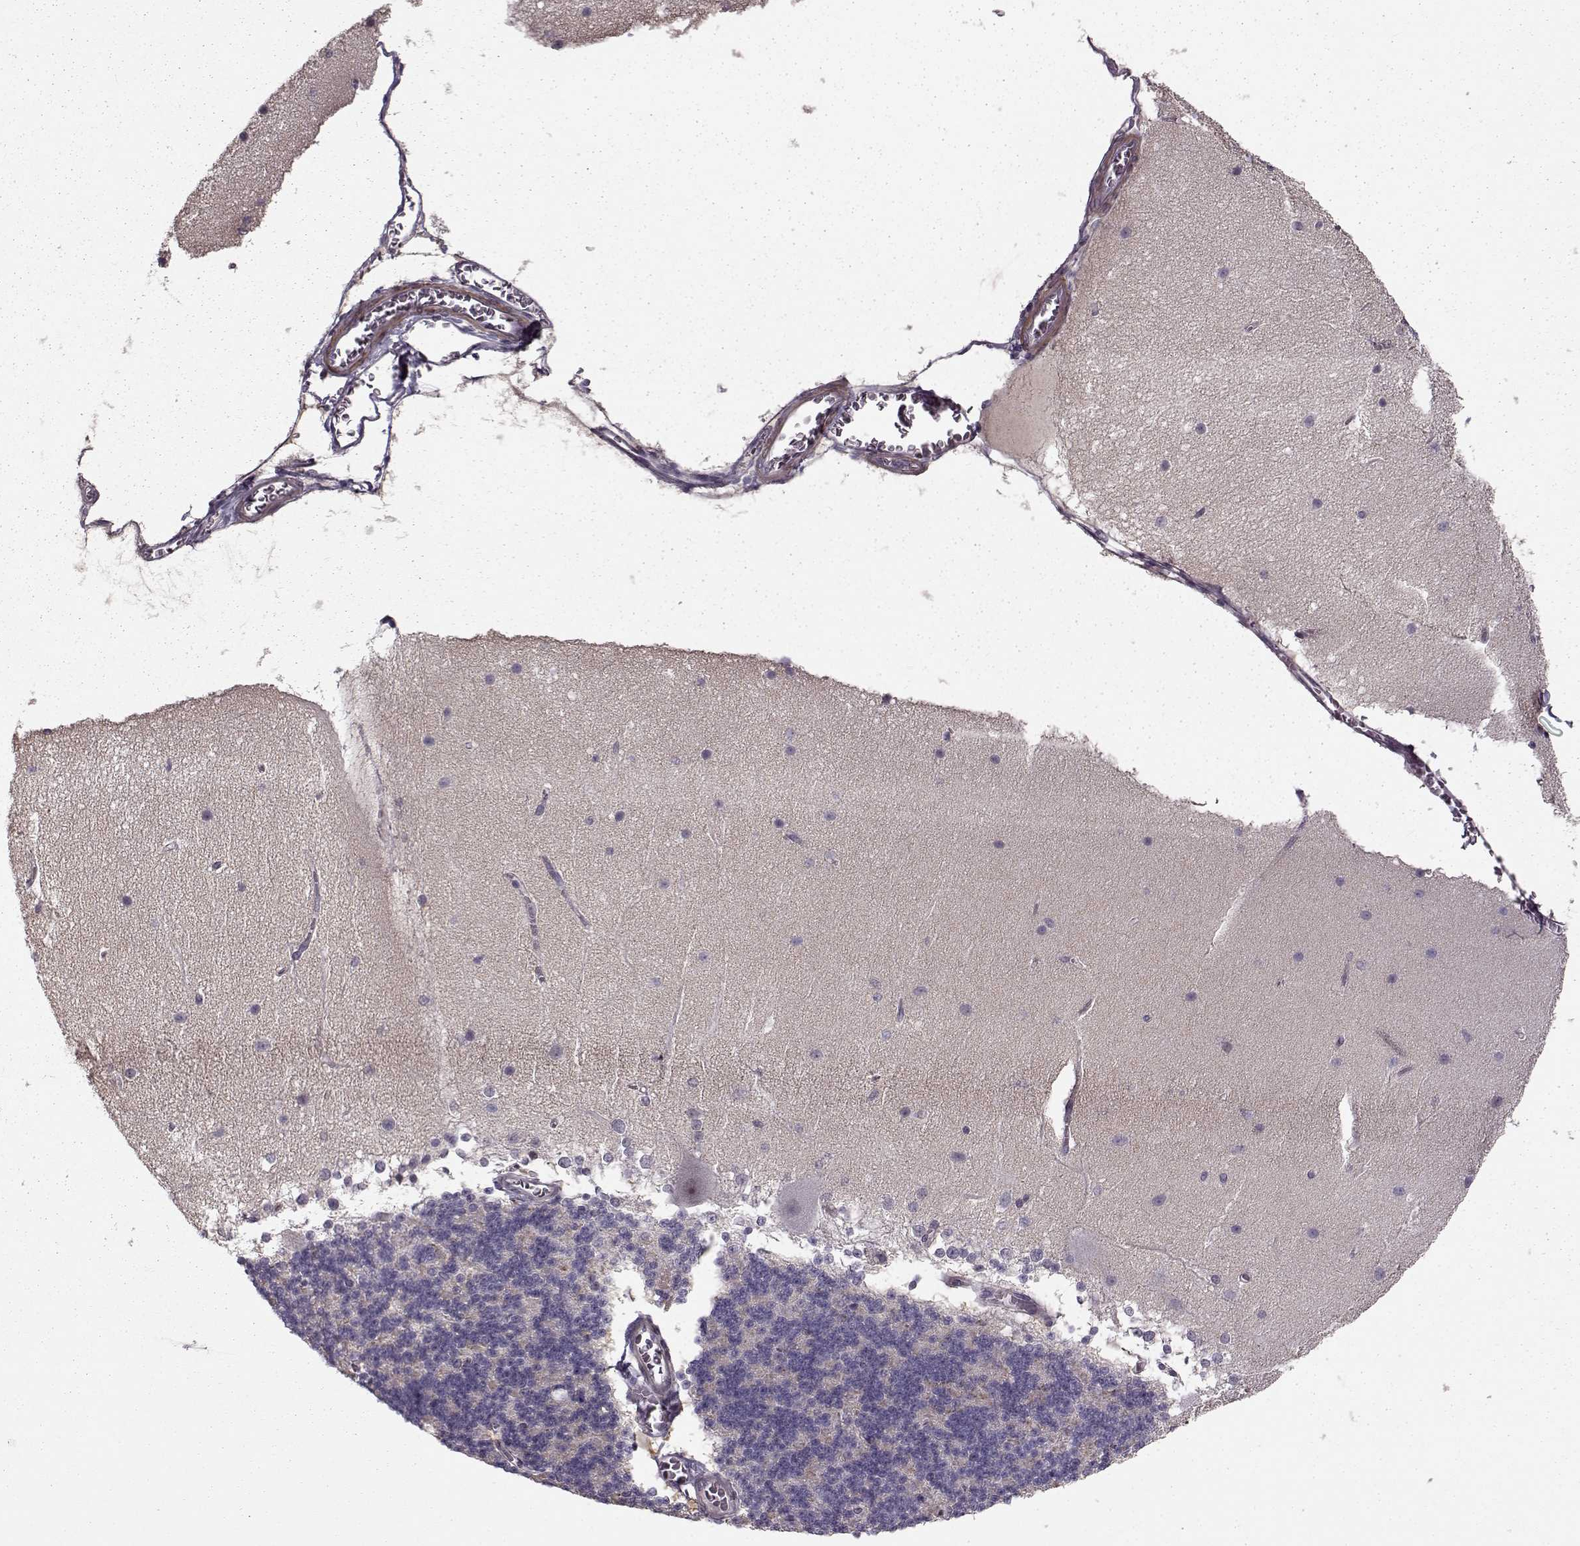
{"staining": {"intensity": "negative", "quantity": "none", "location": "none"}, "tissue": "cerebellum", "cell_type": "Cells in granular layer", "image_type": "normal", "snomed": [{"axis": "morphology", "description": "Normal tissue, NOS"}, {"axis": "topography", "description": "Cerebellum"}], "caption": "An IHC histopathology image of benign cerebellum is shown. There is no staining in cells in granular layer of cerebellum.", "gene": "SLAIN2", "patient": {"sex": "female", "age": 19}}